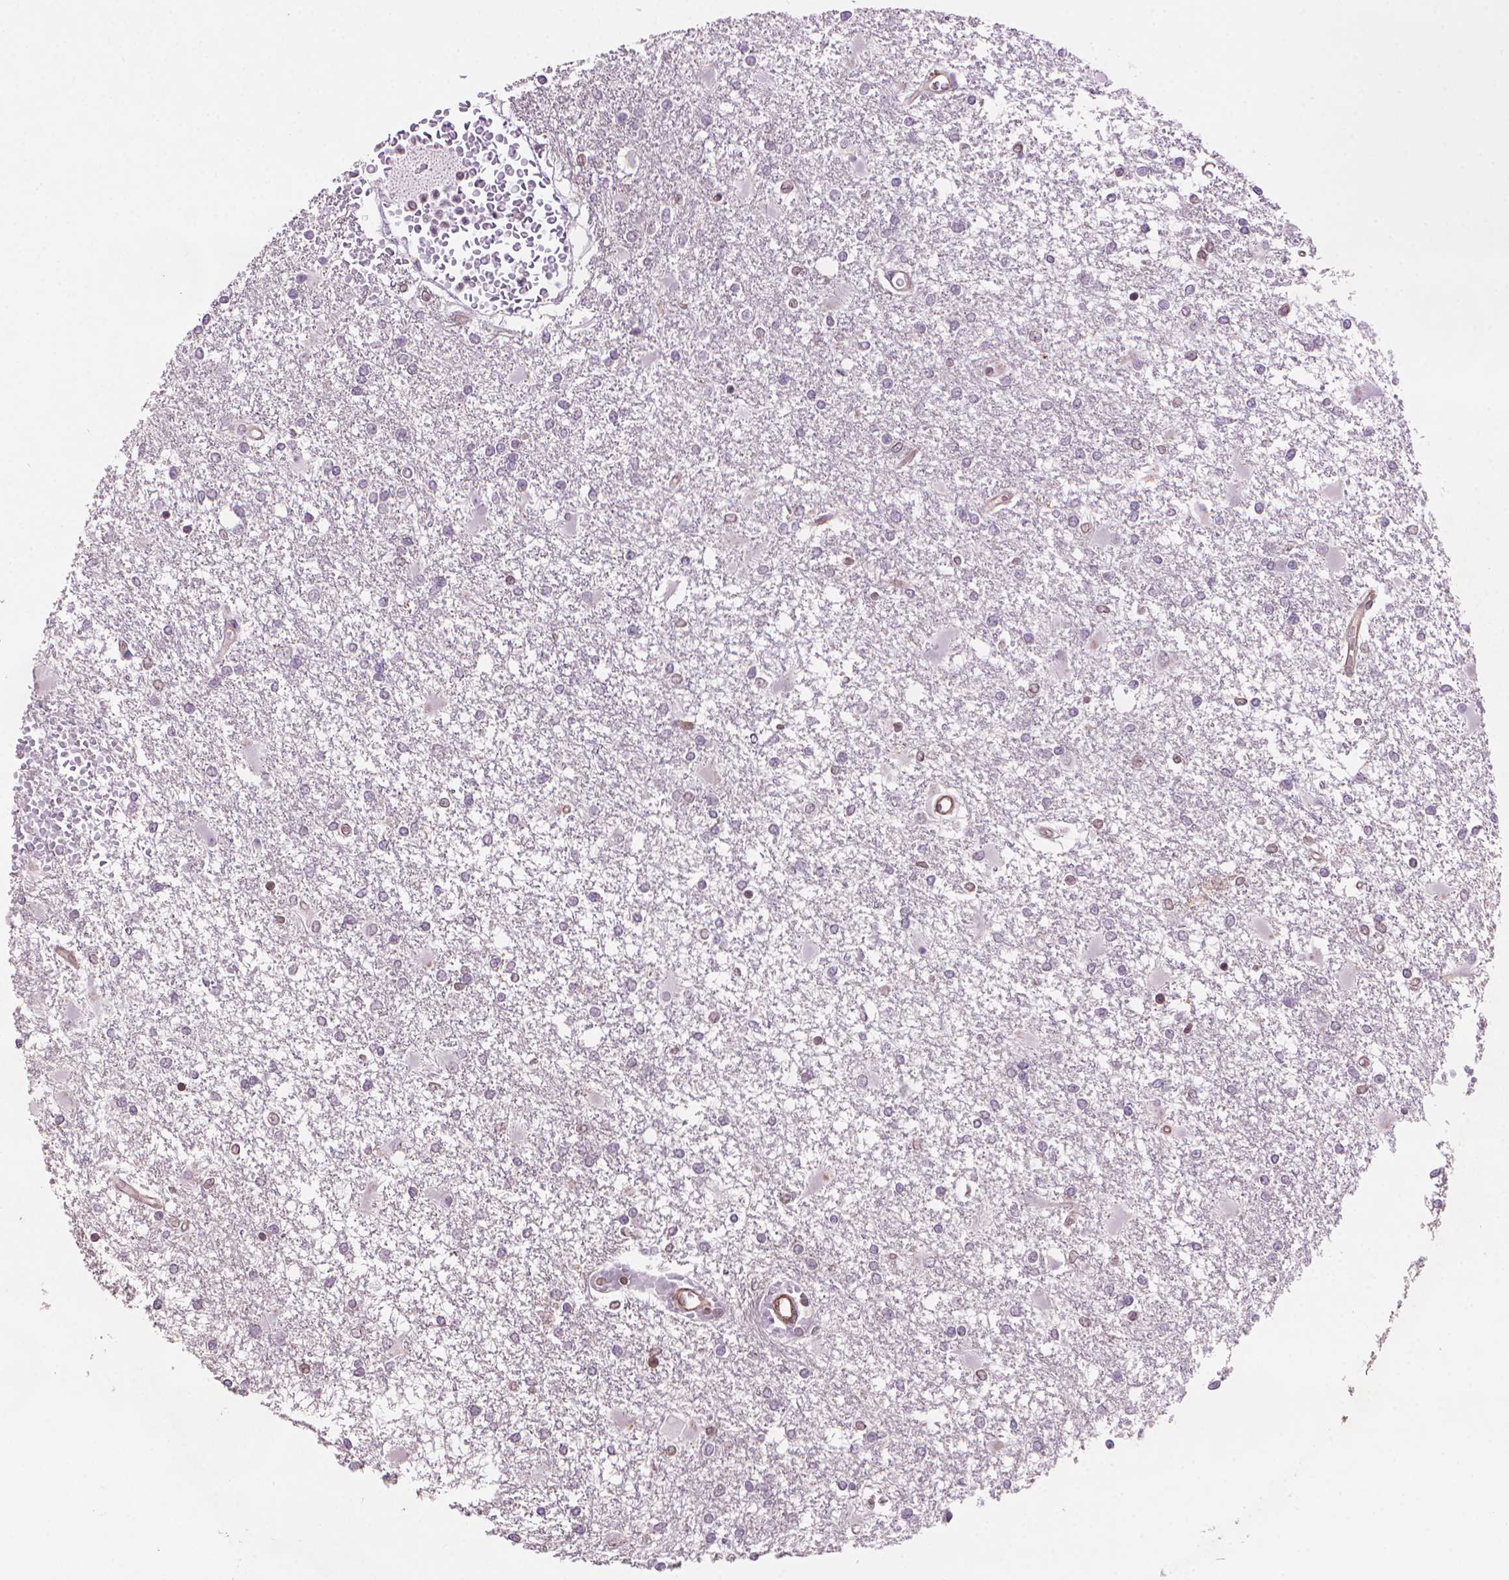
{"staining": {"intensity": "negative", "quantity": "none", "location": "none"}, "tissue": "glioma", "cell_type": "Tumor cells", "image_type": "cancer", "snomed": [{"axis": "morphology", "description": "Glioma, malignant, High grade"}, {"axis": "topography", "description": "Cerebral cortex"}], "caption": "This is an IHC histopathology image of high-grade glioma (malignant). There is no positivity in tumor cells.", "gene": "TMEM184A", "patient": {"sex": "male", "age": 79}}